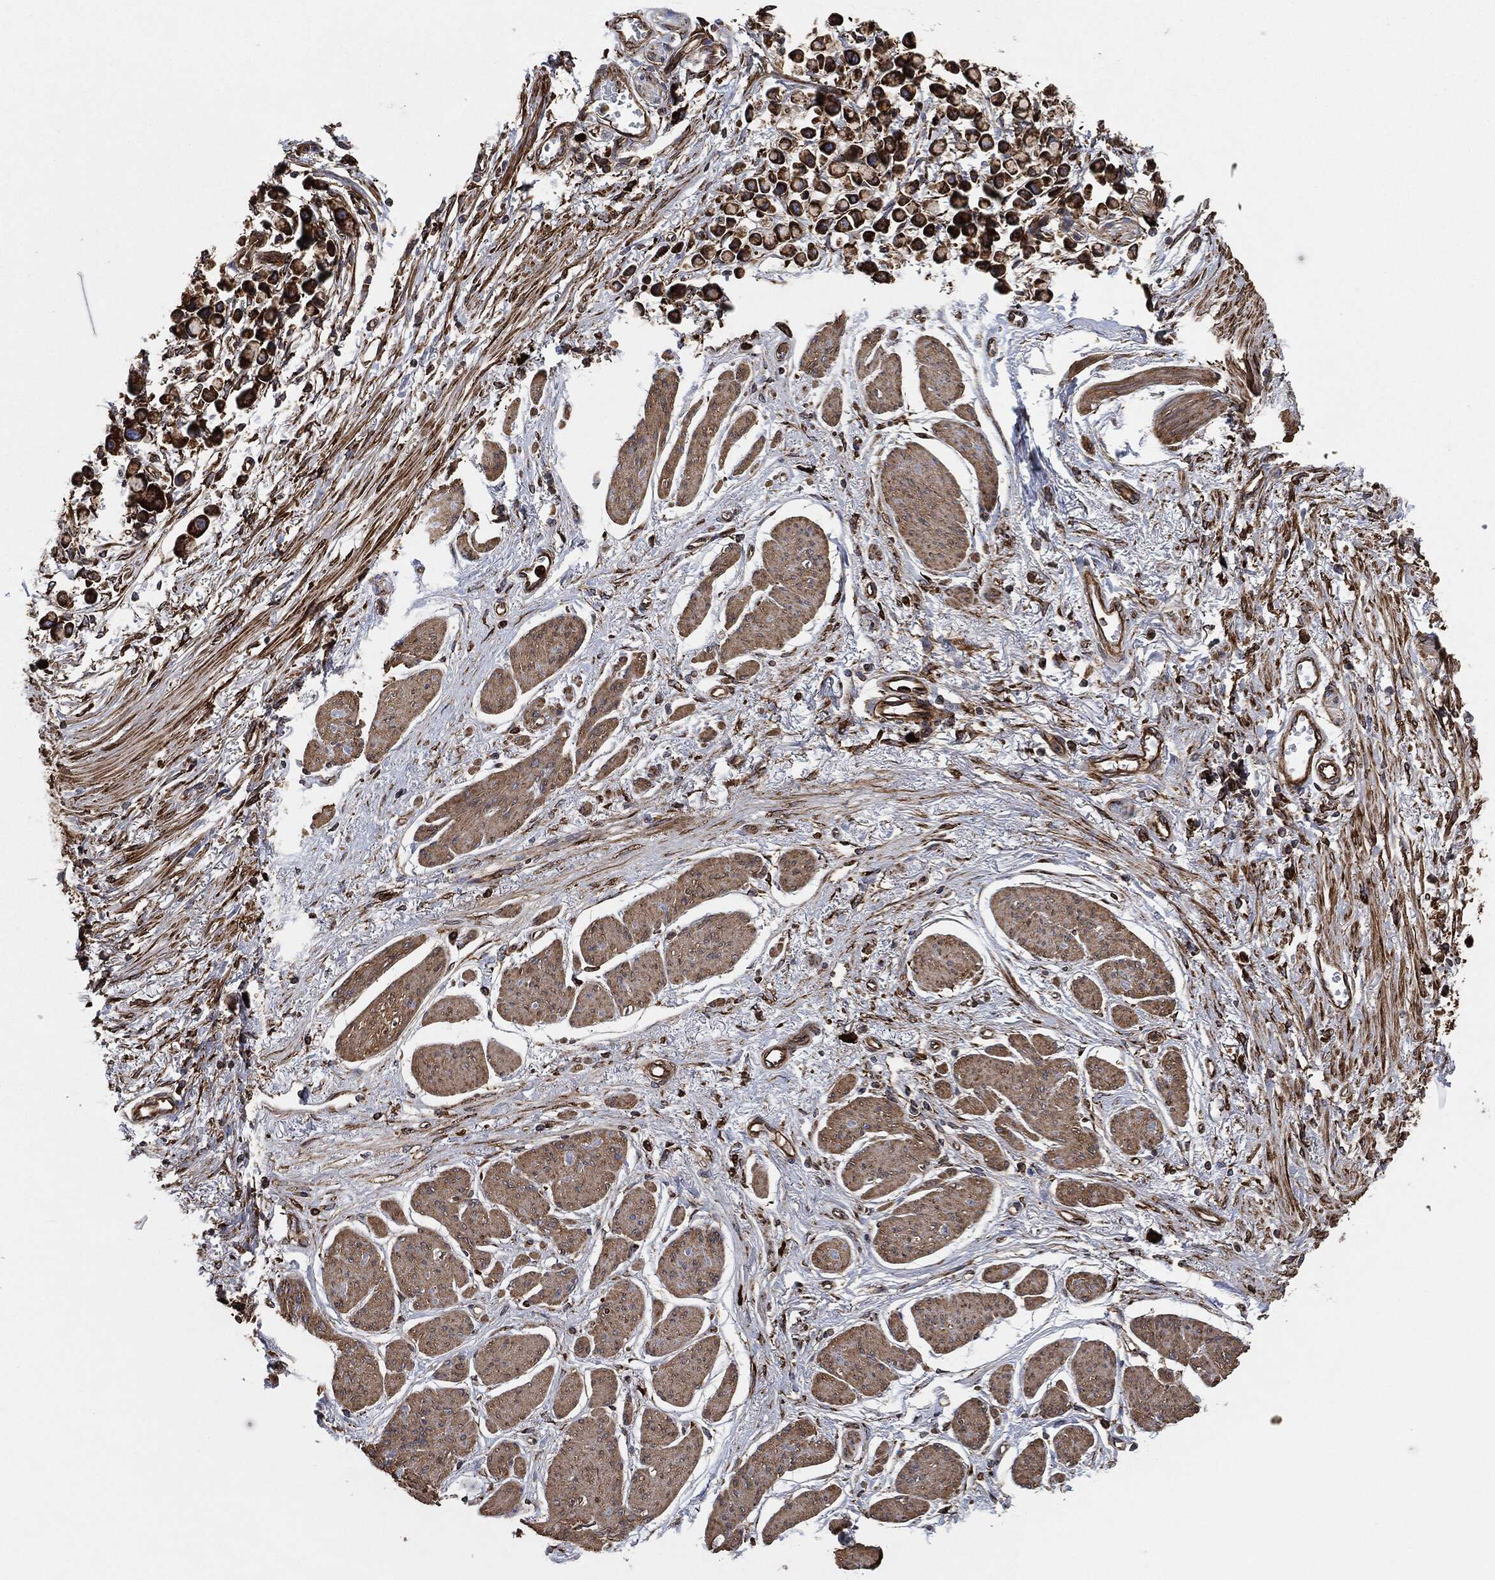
{"staining": {"intensity": "strong", "quantity": ">75%", "location": "cytoplasmic/membranous"}, "tissue": "stomach cancer", "cell_type": "Tumor cells", "image_type": "cancer", "snomed": [{"axis": "morphology", "description": "Adenocarcinoma, NOS"}, {"axis": "topography", "description": "Stomach"}], "caption": "Approximately >75% of tumor cells in human stomach cancer display strong cytoplasmic/membranous protein staining as visualized by brown immunohistochemical staining.", "gene": "AMFR", "patient": {"sex": "female", "age": 81}}